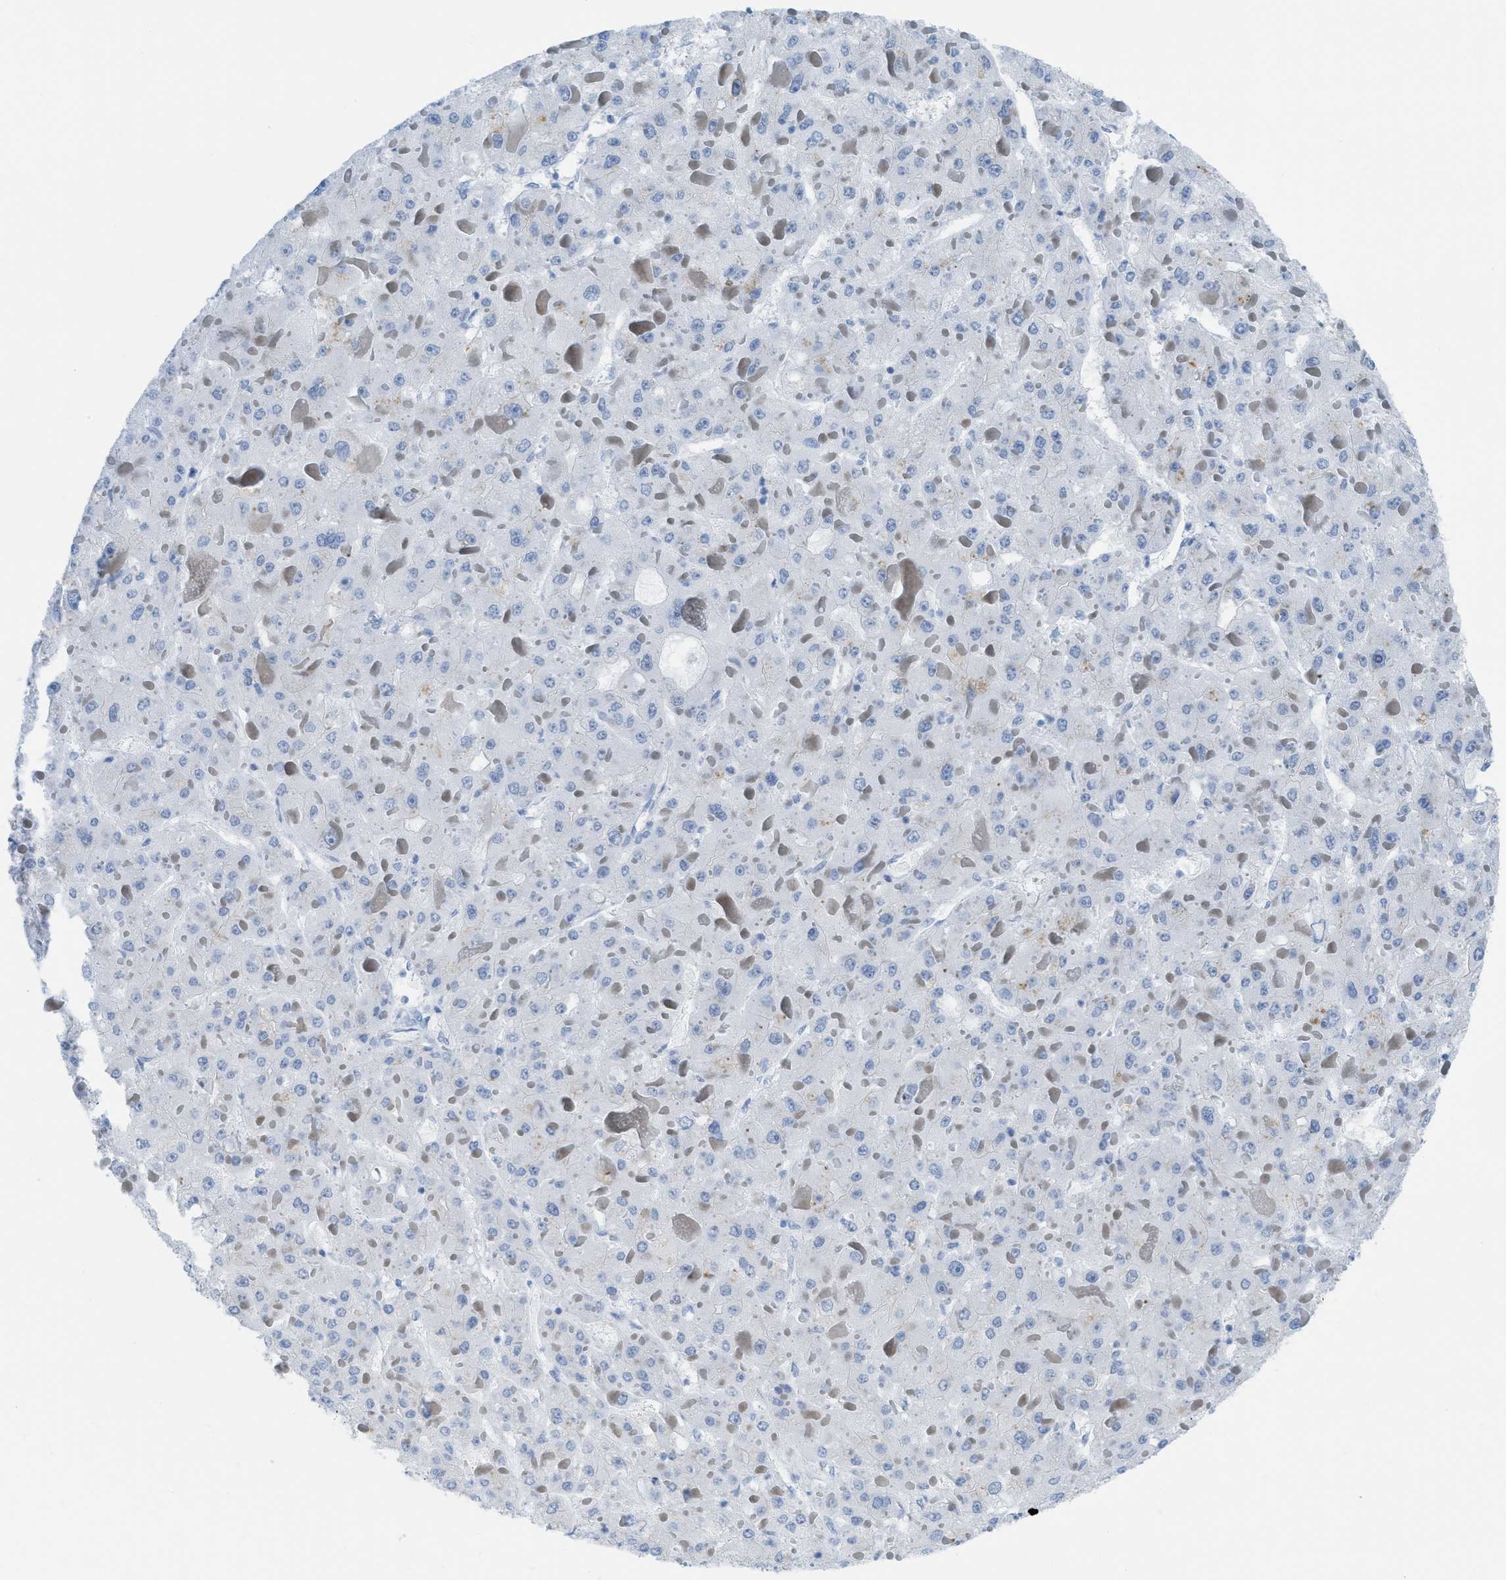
{"staining": {"intensity": "negative", "quantity": "none", "location": "none"}, "tissue": "liver cancer", "cell_type": "Tumor cells", "image_type": "cancer", "snomed": [{"axis": "morphology", "description": "Carcinoma, Hepatocellular, NOS"}, {"axis": "topography", "description": "Liver"}], "caption": "The micrograph displays no staining of tumor cells in hepatocellular carcinoma (liver). (Brightfield microscopy of DAB IHC at high magnification).", "gene": "SLC12A1", "patient": {"sex": "female", "age": 73}}